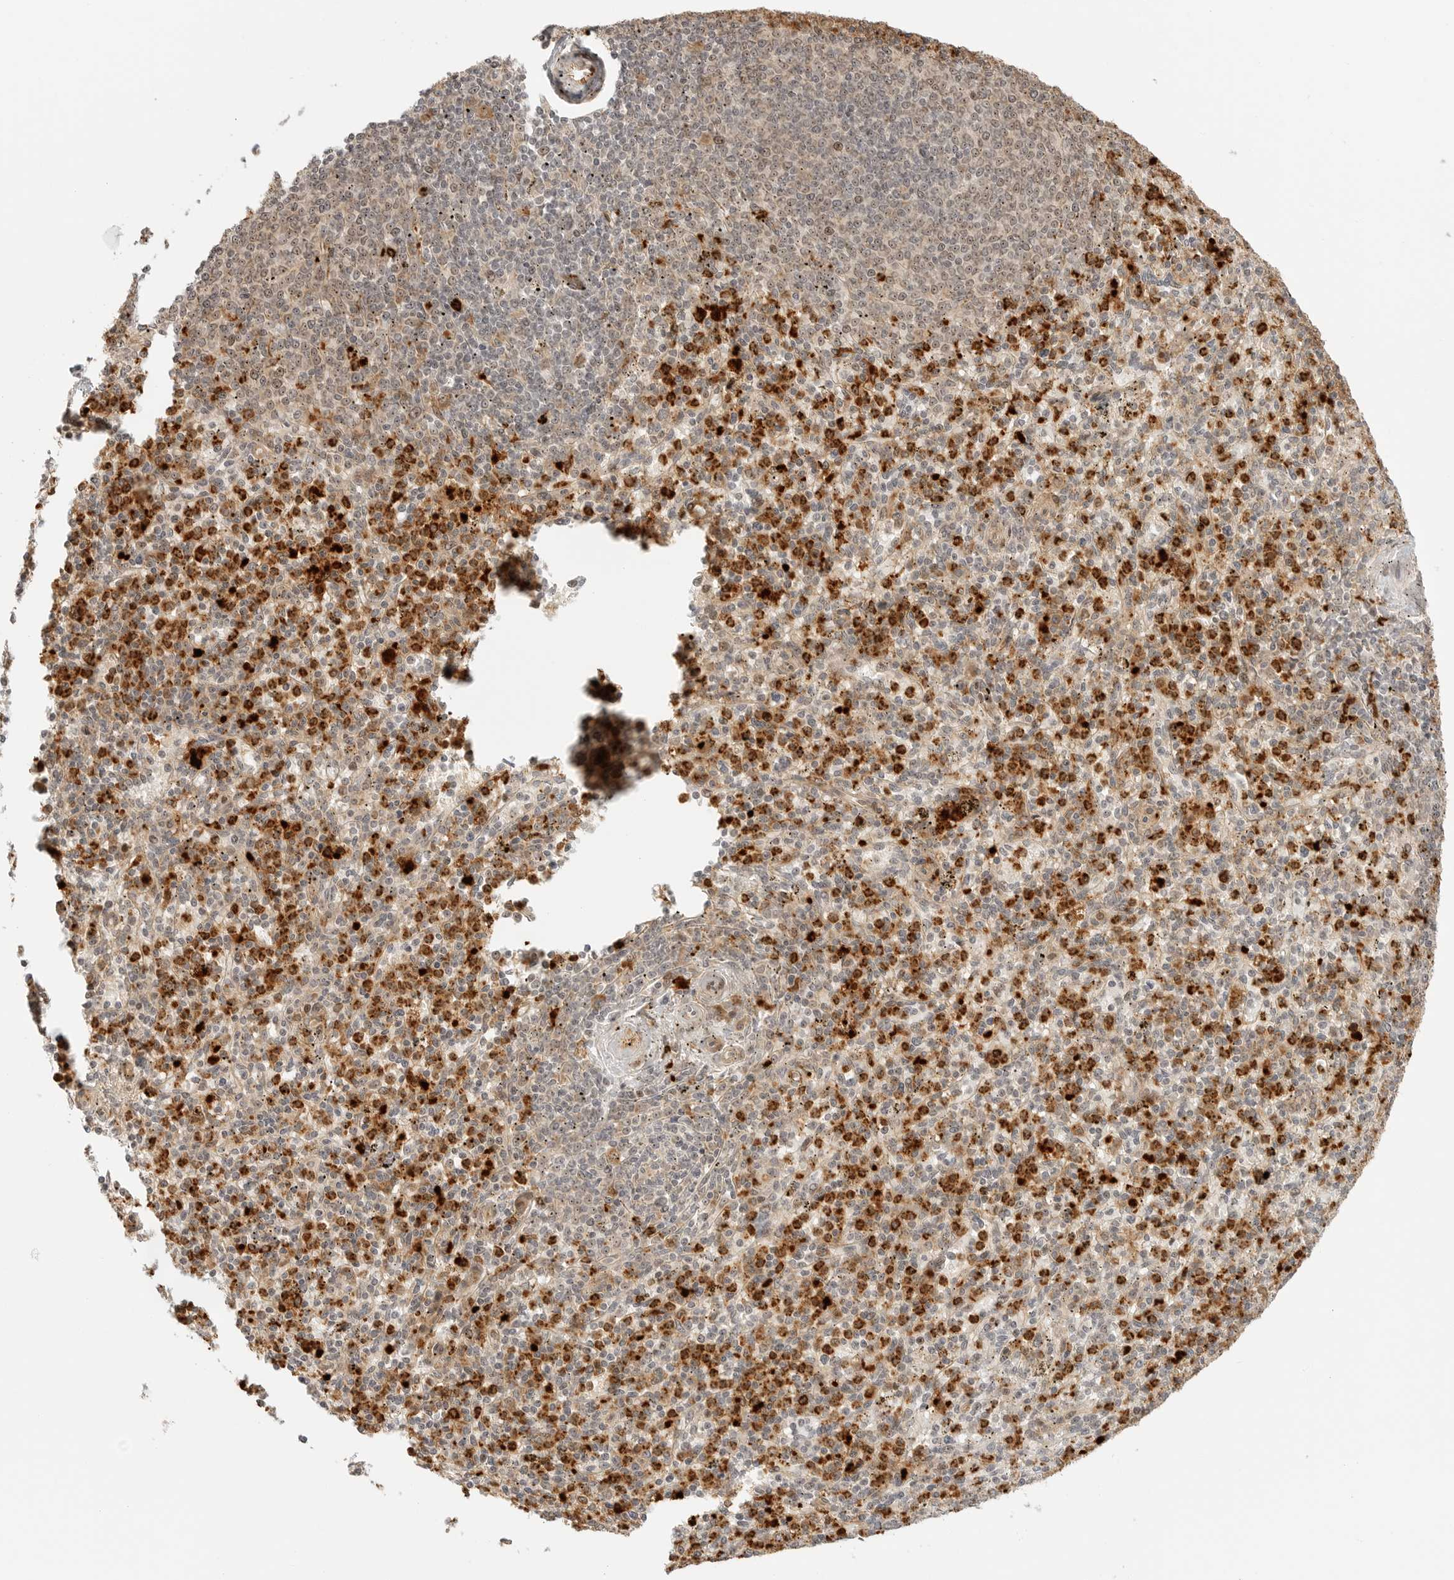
{"staining": {"intensity": "strong", "quantity": "25%-75%", "location": "cytoplasmic/membranous,nuclear"}, "tissue": "spleen", "cell_type": "Cells in red pulp", "image_type": "normal", "snomed": [{"axis": "morphology", "description": "Normal tissue, NOS"}, {"axis": "topography", "description": "Spleen"}], "caption": "Protein analysis of unremarkable spleen exhibits strong cytoplasmic/membranous,nuclear expression in approximately 25%-75% of cells in red pulp.", "gene": "DSCC1", "patient": {"sex": "male", "age": 72}}